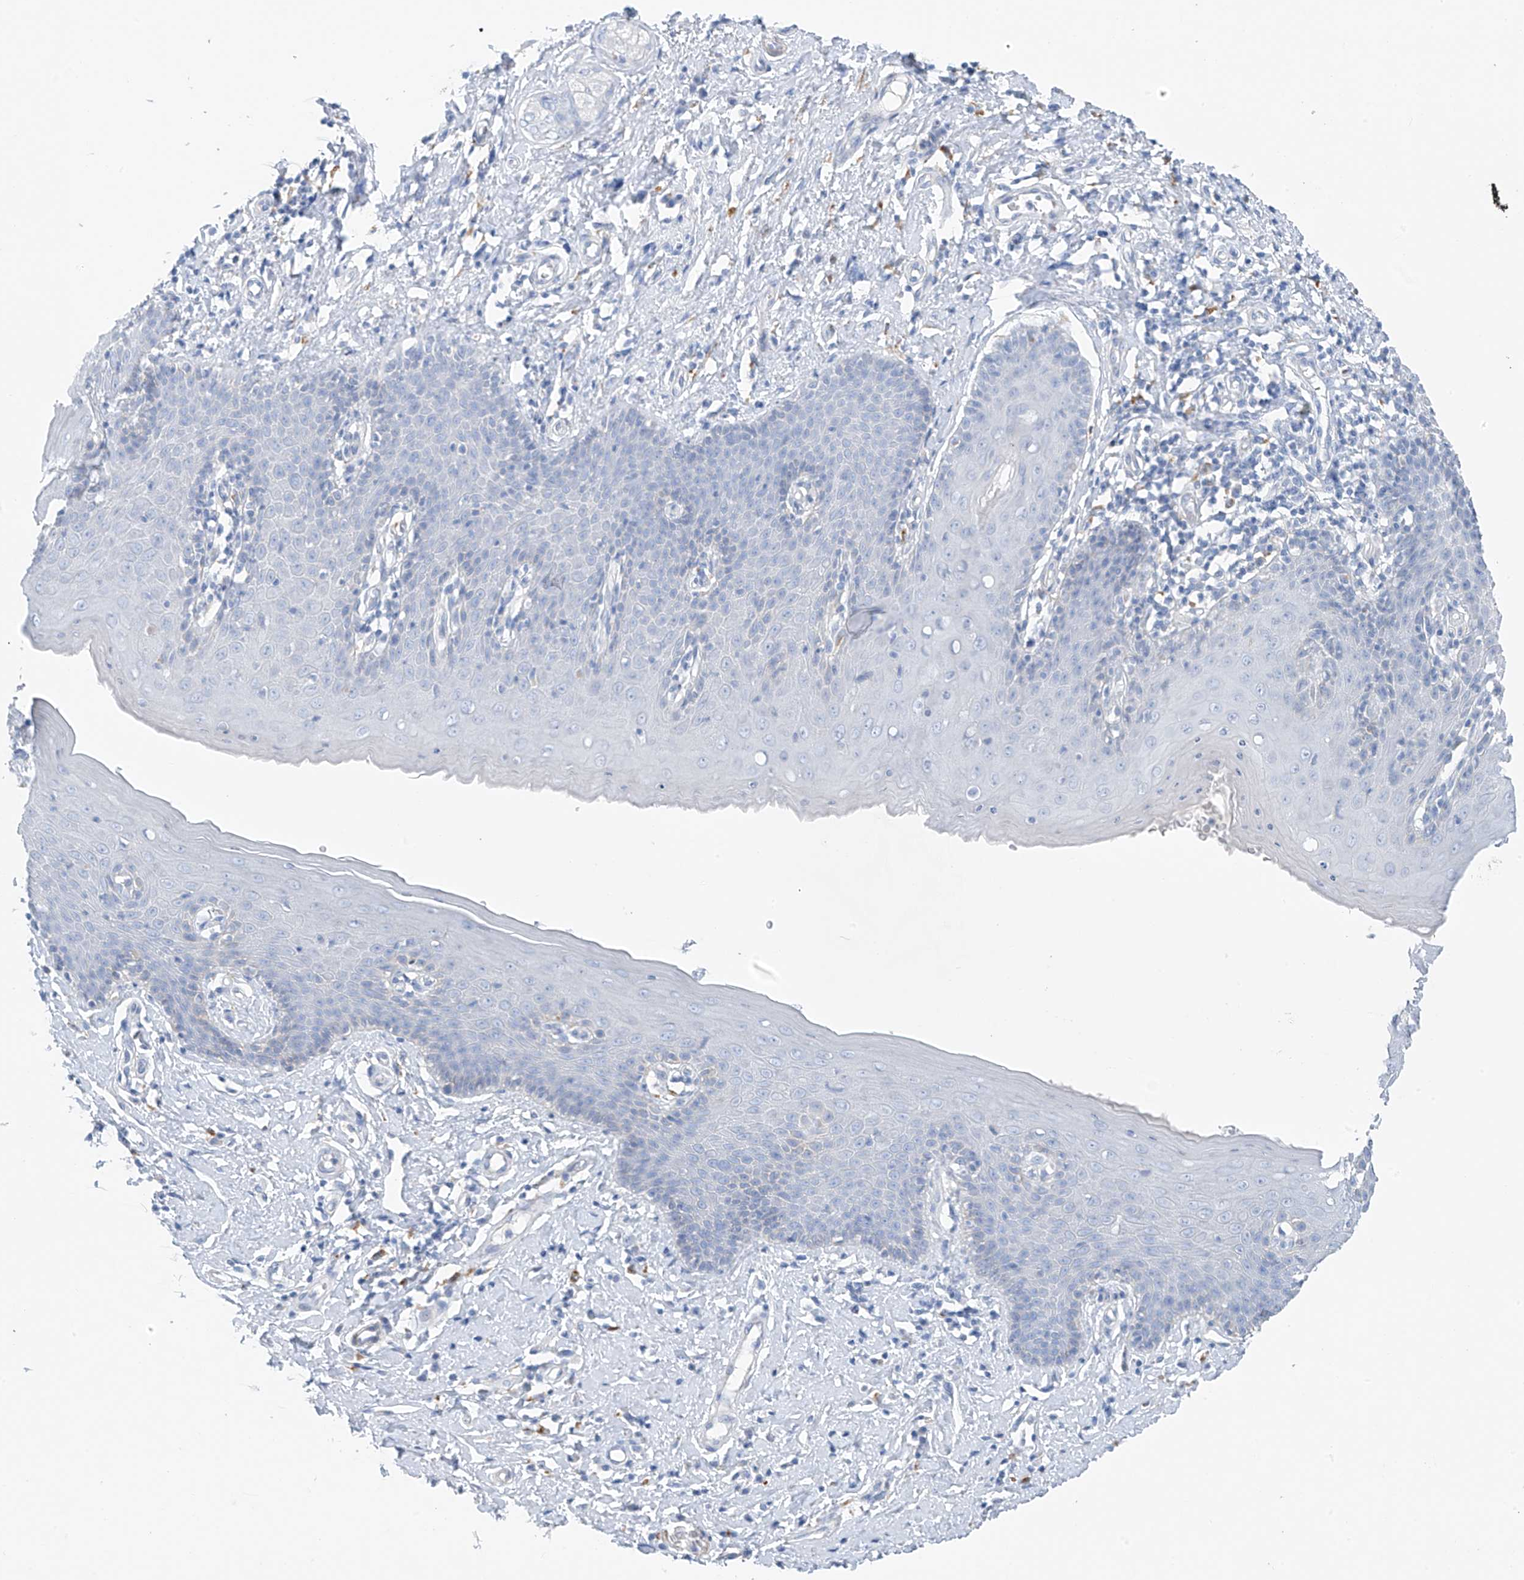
{"staining": {"intensity": "moderate", "quantity": "<25%", "location": "cytoplasmic/membranous"}, "tissue": "skin", "cell_type": "Epidermal cells", "image_type": "normal", "snomed": [{"axis": "morphology", "description": "Normal tissue, NOS"}, {"axis": "topography", "description": "Vulva"}], "caption": "This photomicrograph shows immunohistochemistry (IHC) staining of unremarkable skin, with low moderate cytoplasmic/membranous positivity in about <25% of epidermal cells.", "gene": "GLMP", "patient": {"sex": "female", "age": 66}}